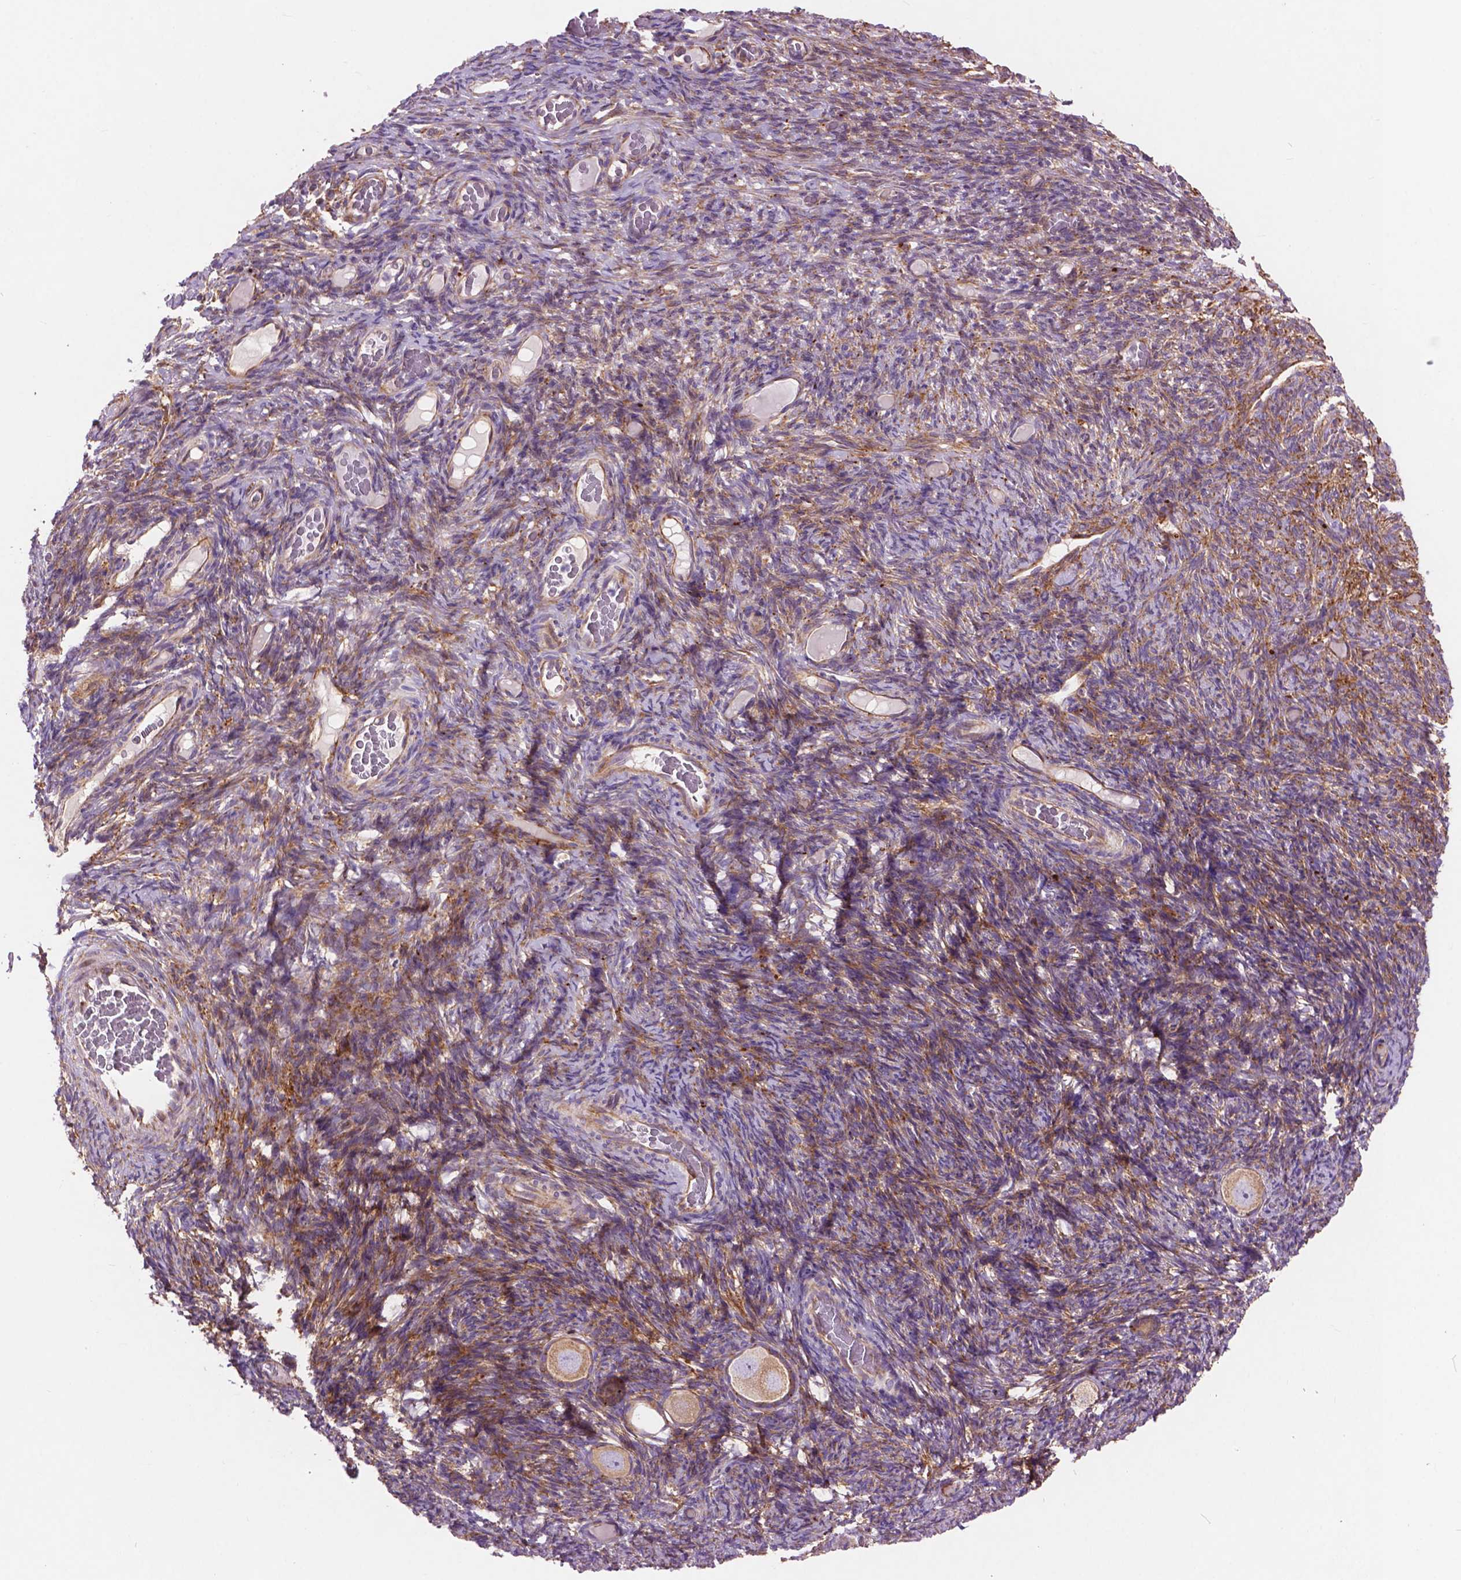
{"staining": {"intensity": "moderate", "quantity": ">75%", "location": "cytoplasmic/membranous"}, "tissue": "ovary", "cell_type": "Follicle cells", "image_type": "normal", "snomed": [{"axis": "morphology", "description": "Normal tissue, NOS"}, {"axis": "topography", "description": "Ovary"}], "caption": "Immunohistochemistry (IHC) image of benign ovary stained for a protein (brown), which exhibits medium levels of moderate cytoplasmic/membranous expression in approximately >75% of follicle cells.", "gene": "RPL37A", "patient": {"sex": "female", "age": 34}}